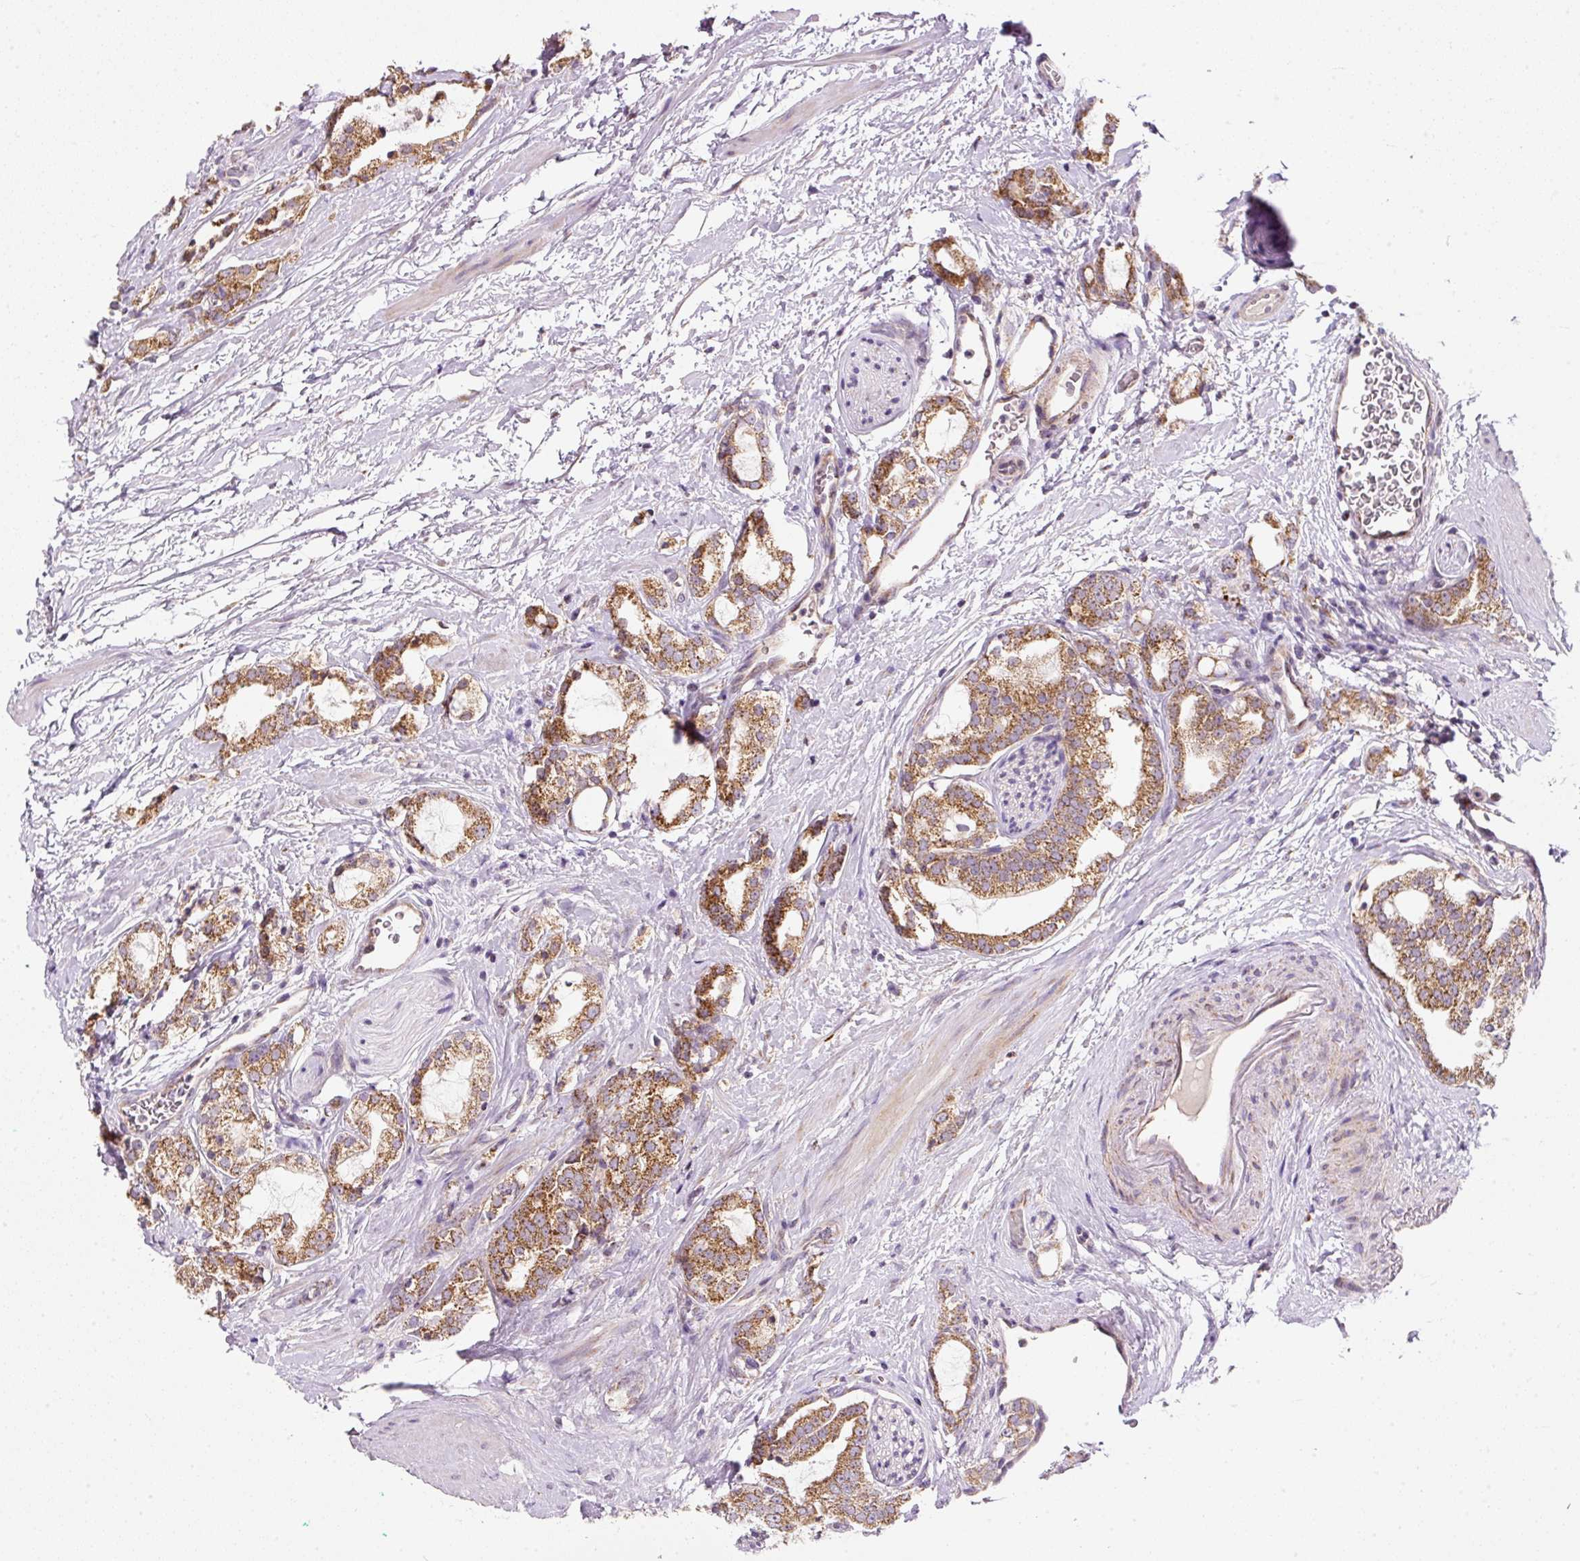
{"staining": {"intensity": "strong", "quantity": ">75%", "location": "cytoplasmic/membranous"}, "tissue": "prostate cancer", "cell_type": "Tumor cells", "image_type": "cancer", "snomed": [{"axis": "morphology", "description": "Adenocarcinoma, High grade"}, {"axis": "topography", "description": "Prostate"}], "caption": "Brown immunohistochemical staining in prostate cancer displays strong cytoplasmic/membranous staining in about >75% of tumor cells. (DAB IHC, brown staining for protein, blue staining for nuclei).", "gene": "FAM78B", "patient": {"sex": "male", "age": 64}}